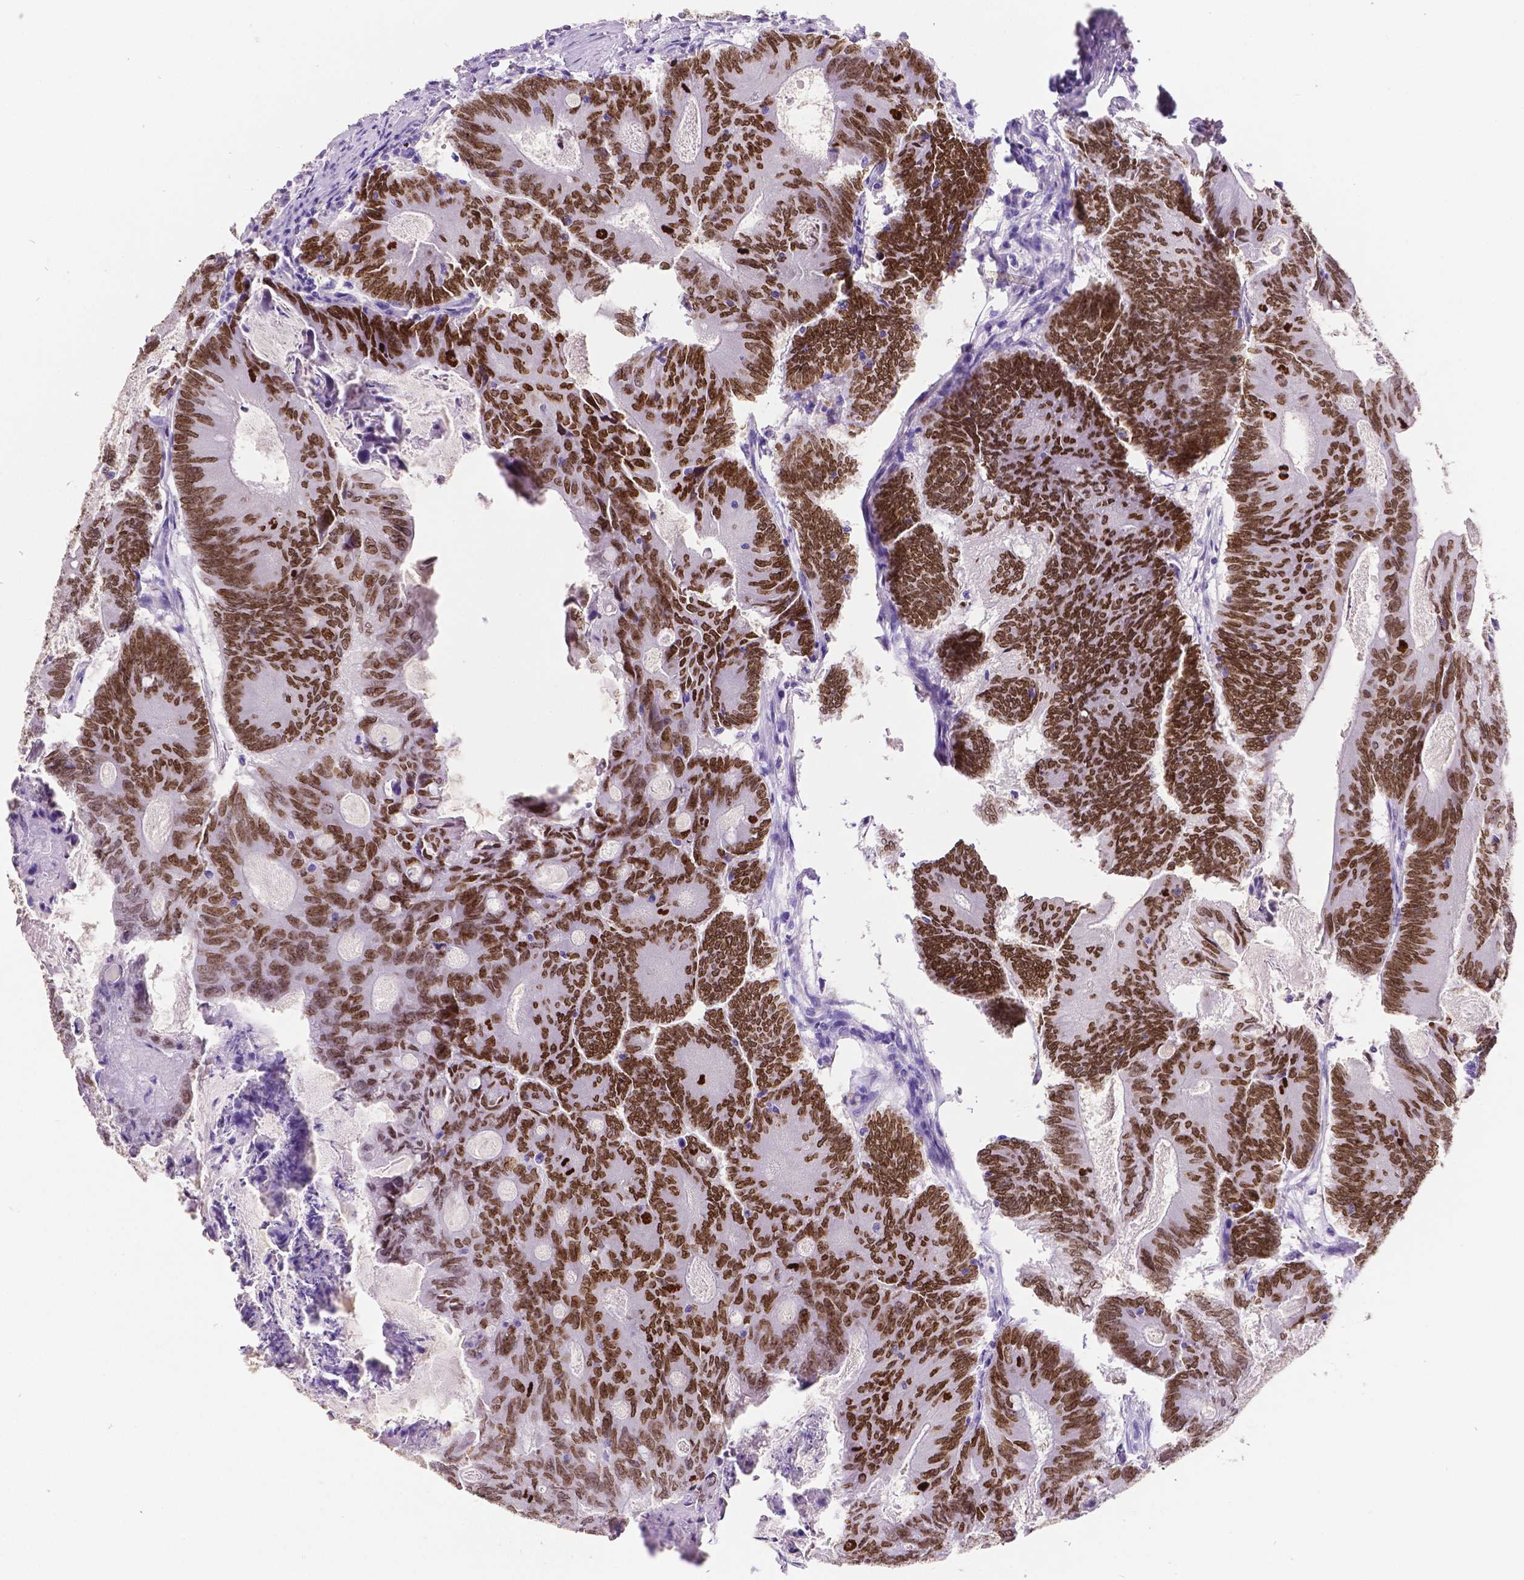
{"staining": {"intensity": "strong", "quantity": ">75%", "location": "nuclear"}, "tissue": "colorectal cancer", "cell_type": "Tumor cells", "image_type": "cancer", "snomed": [{"axis": "morphology", "description": "Adenocarcinoma, NOS"}, {"axis": "topography", "description": "Colon"}], "caption": "Colorectal adenocarcinoma tissue reveals strong nuclear expression in approximately >75% of tumor cells (IHC, brightfield microscopy, high magnification).", "gene": "SATB2", "patient": {"sex": "female", "age": 70}}